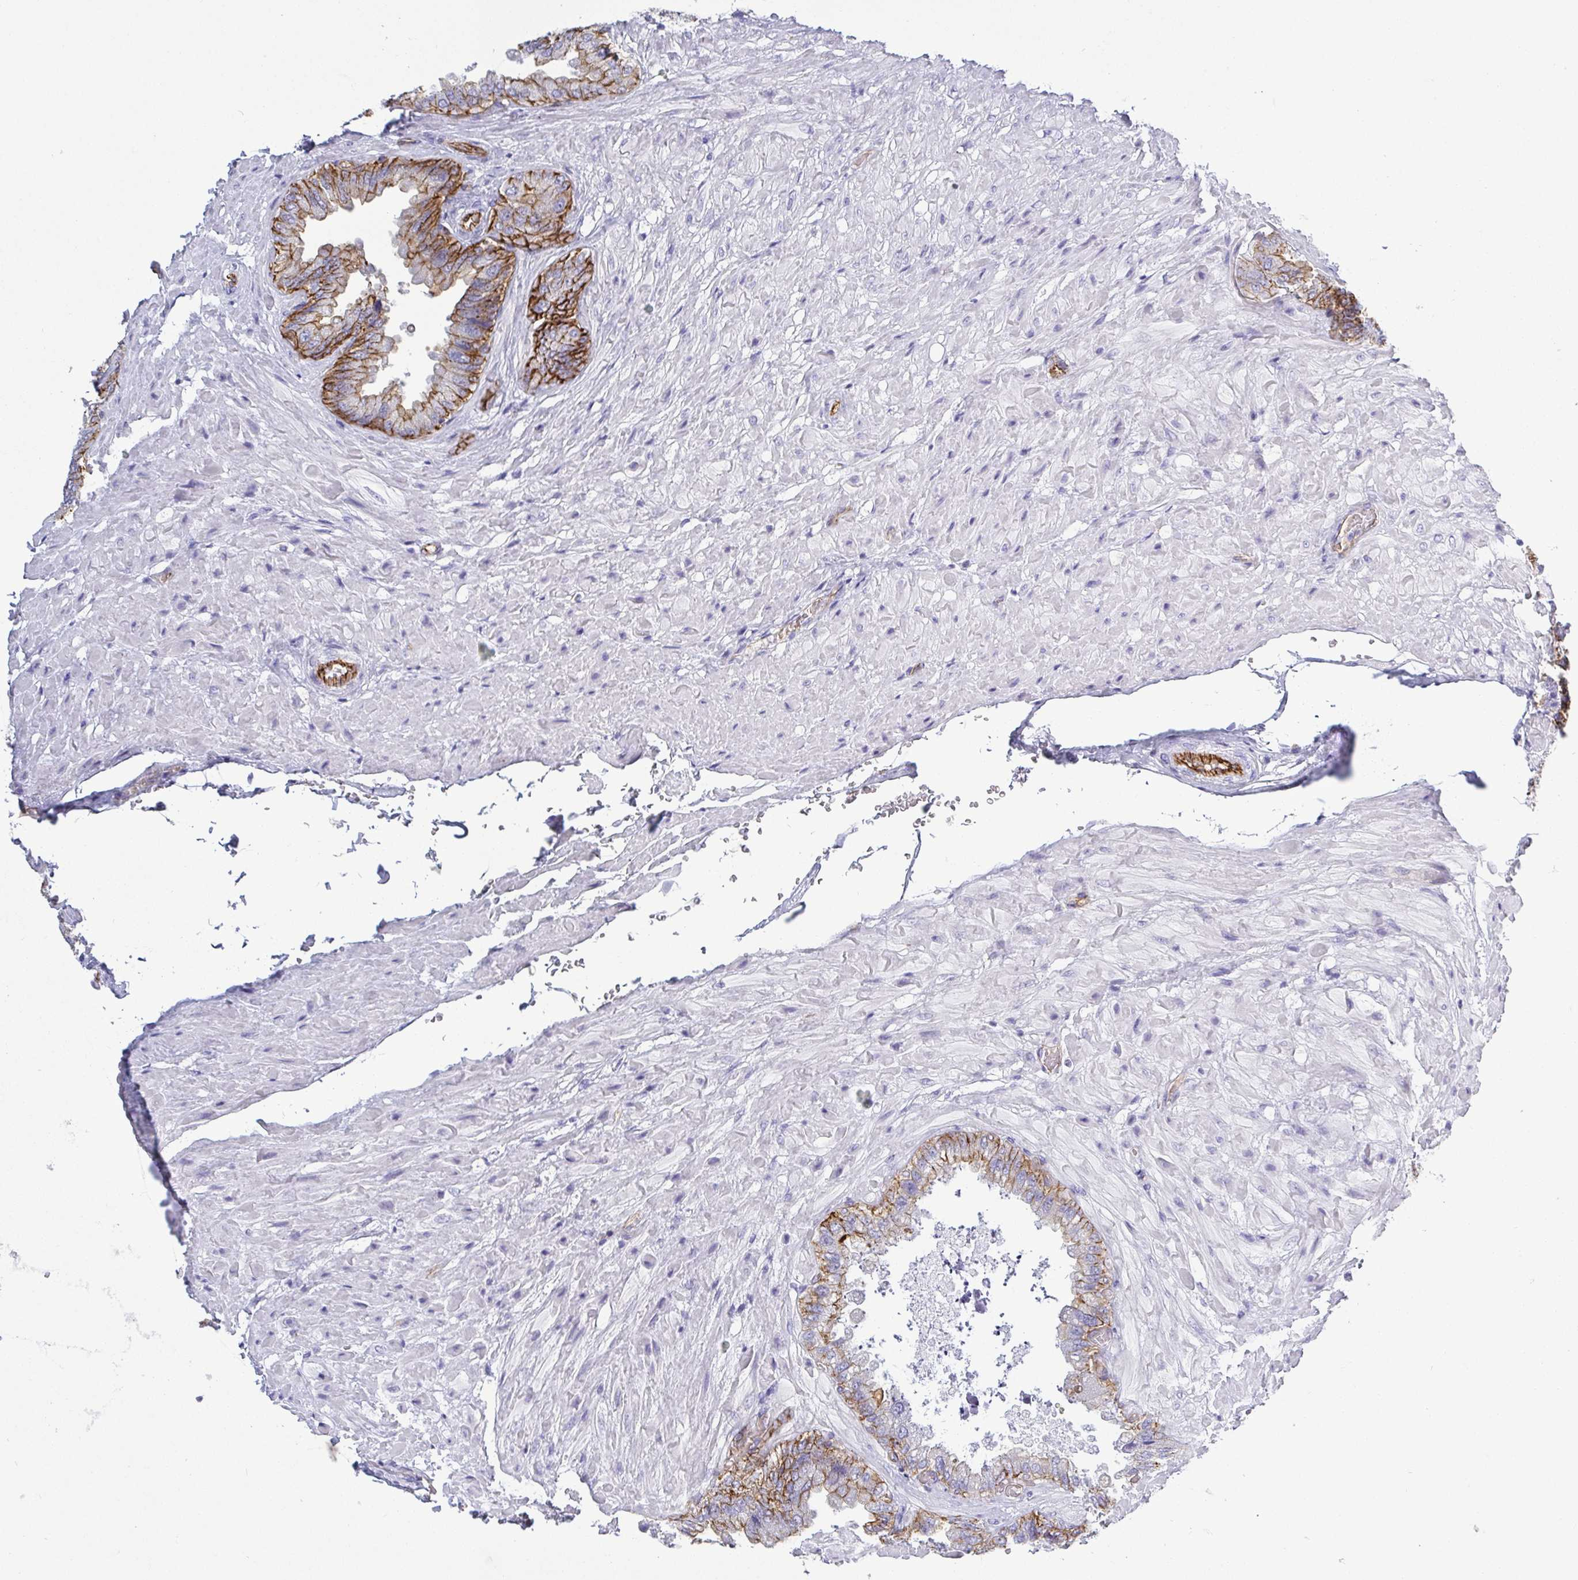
{"staining": {"intensity": "strong", "quantity": "25%-75%", "location": "cytoplasmic/membranous"}, "tissue": "seminal vesicle", "cell_type": "Glandular cells", "image_type": "normal", "snomed": [{"axis": "morphology", "description": "Normal tissue, NOS"}, {"axis": "topography", "description": "Seminal veicle"}], "caption": "Unremarkable seminal vesicle displays strong cytoplasmic/membranous staining in about 25%-75% of glandular cells.", "gene": "LIMA1", "patient": {"sex": "male", "age": 68}}